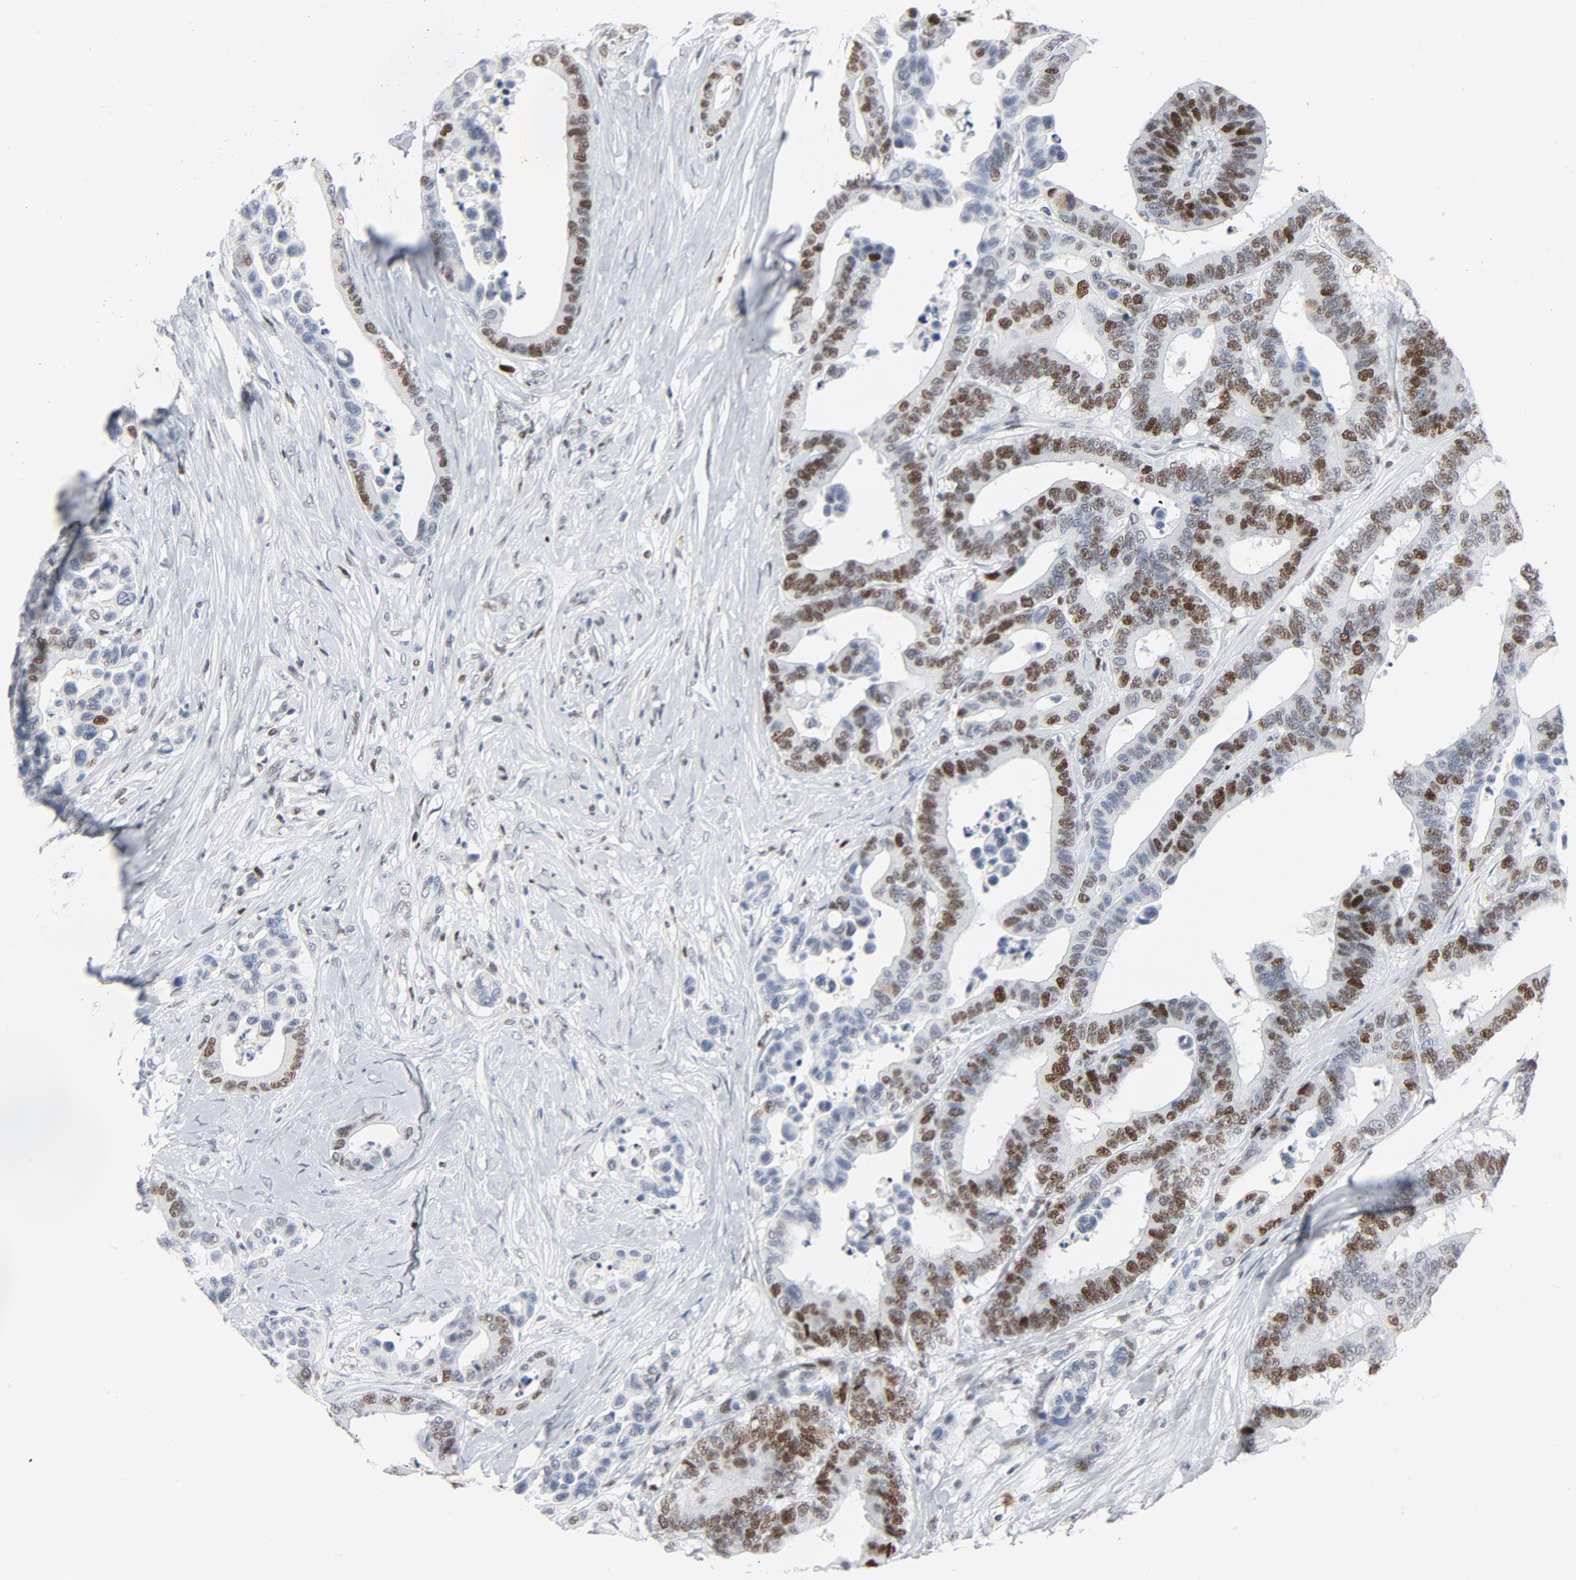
{"staining": {"intensity": "moderate", "quantity": "25%-75%", "location": "nuclear"}, "tissue": "colorectal cancer", "cell_type": "Tumor cells", "image_type": "cancer", "snomed": [{"axis": "morphology", "description": "Adenocarcinoma, NOS"}, {"axis": "topography", "description": "Colon"}], "caption": "Human colorectal cancer stained with a protein marker displays moderate staining in tumor cells.", "gene": "POLD1", "patient": {"sex": "male", "age": 82}}